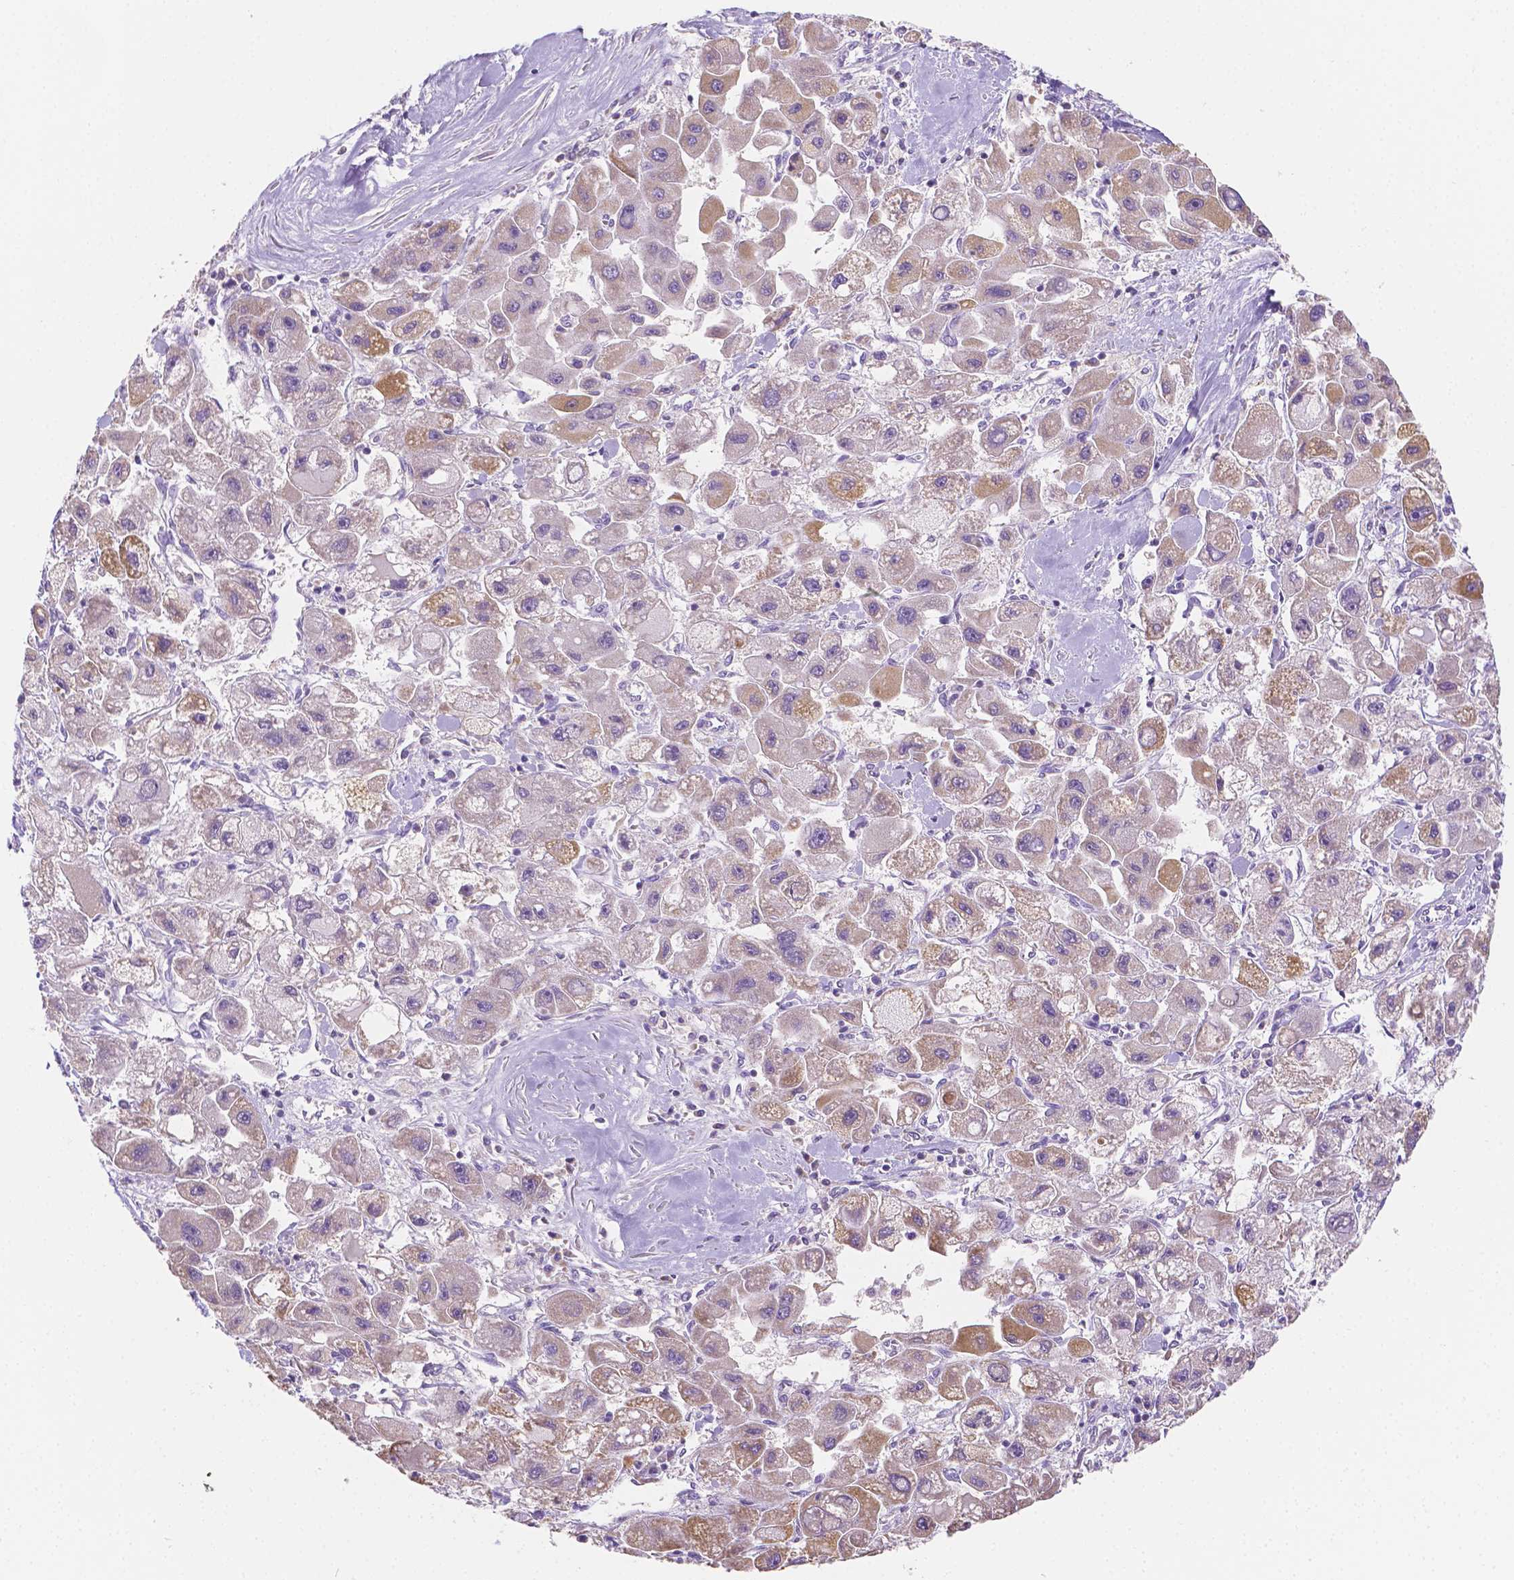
{"staining": {"intensity": "weak", "quantity": "25%-75%", "location": "cytoplasmic/membranous"}, "tissue": "liver cancer", "cell_type": "Tumor cells", "image_type": "cancer", "snomed": [{"axis": "morphology", "description": "Carcinoma, Hepatocellular, NOS"}, {"axis": "topography", "description": "Liver"}], "caption": "This histopathology image demonstrates liver cancer stained with immunohistochemistry to label a protein in brown. The cytoplasmic/membranous of tumor cells show weak positivity for the protein. Nuclei are counter-stained blue.", "gene": "TMEM130", "patient": {"sex": "male", "age": 24}}